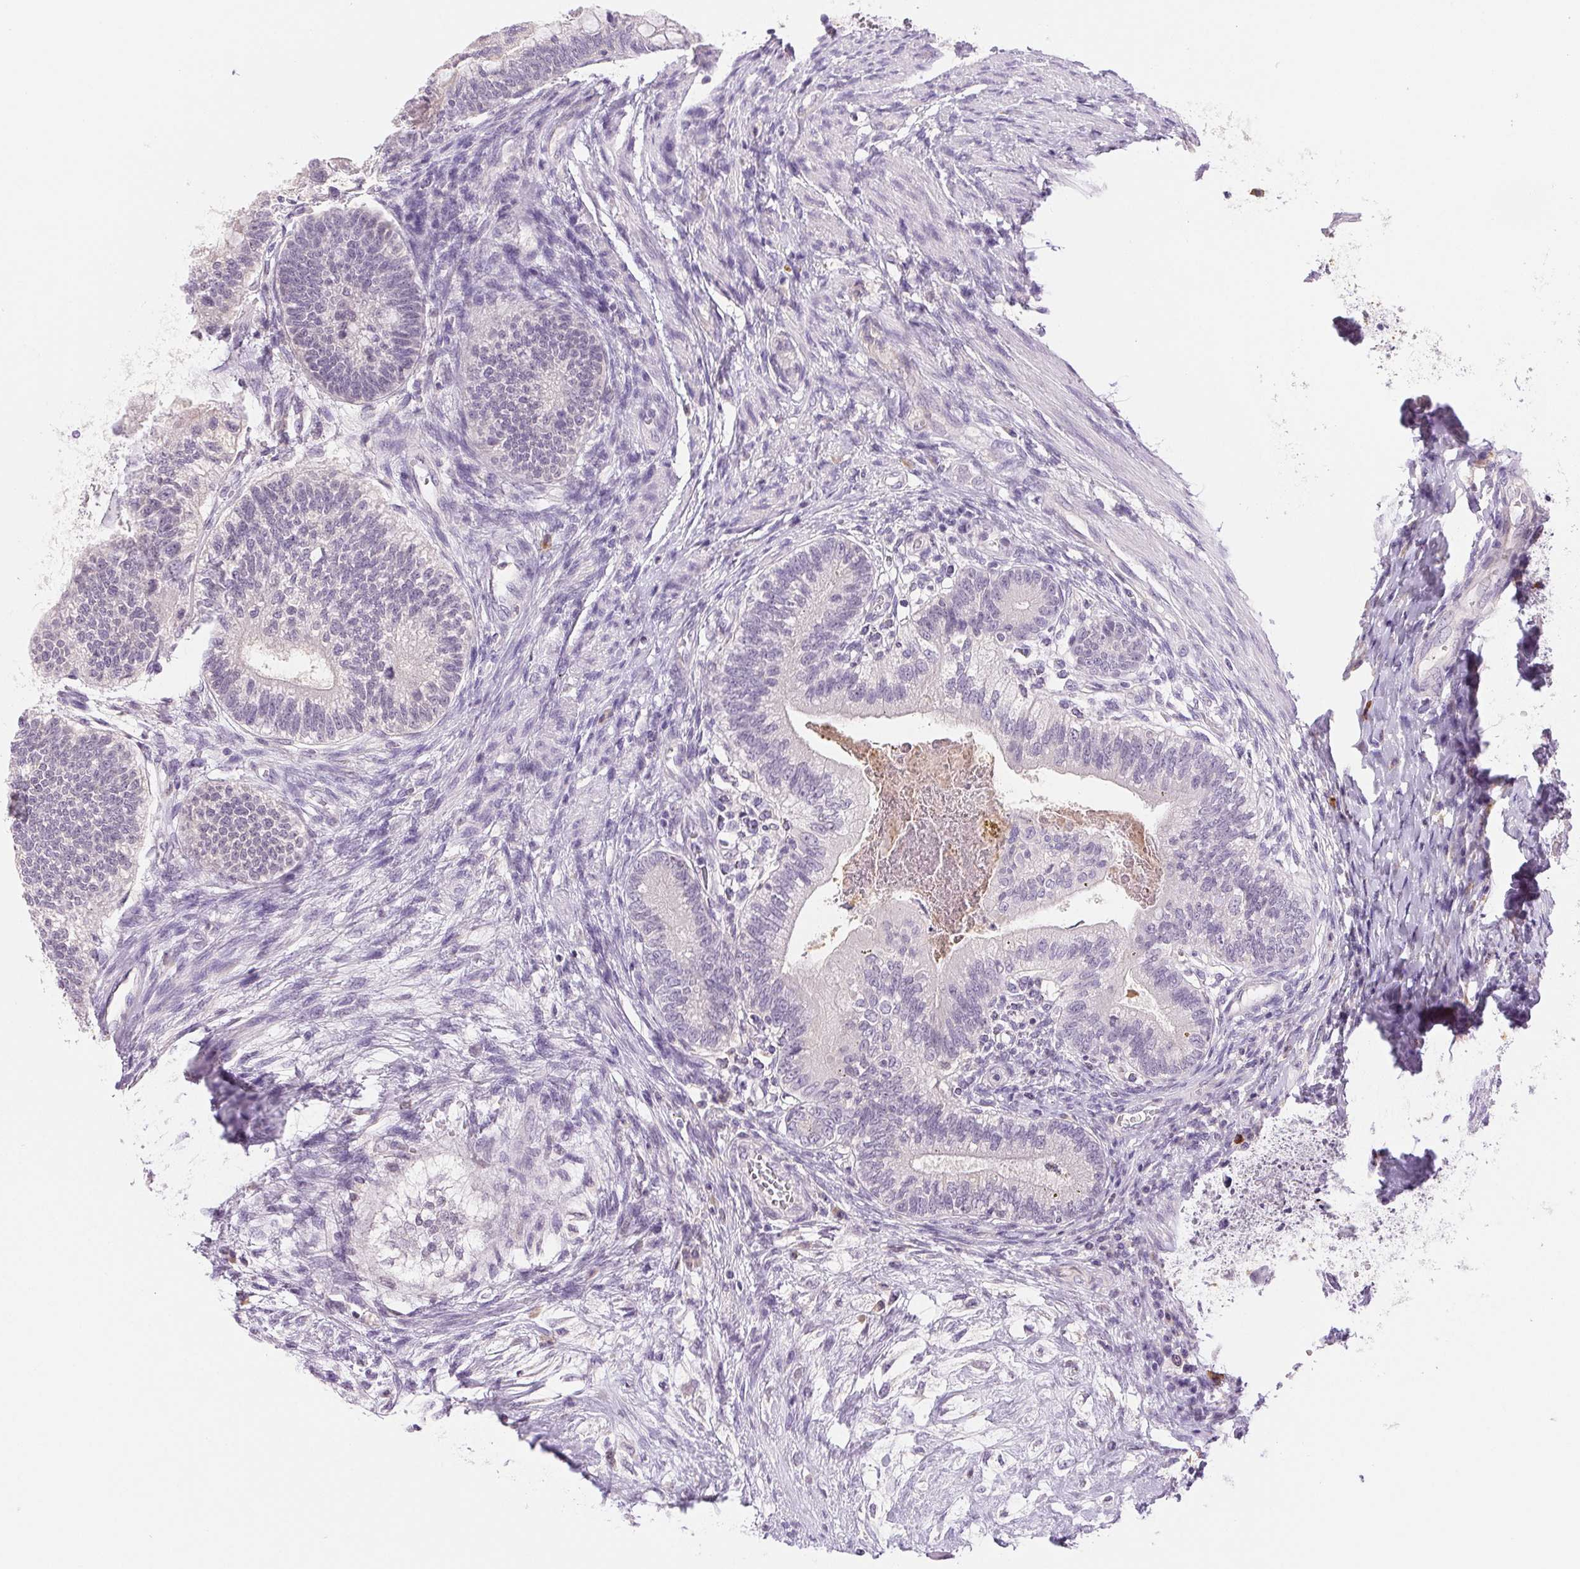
{"staining": {"intensity": "negative", "quantity": "none", "location": "none"}, "tissue": "testis cancer", "cell_type": "Tumor cells", "image_type": "cancer", "snomed": [{"axis": "morphology", "description": "Carcinoma, Embryonal, NOS"}, {"axis": "topography", "description": "Testis"}], "caption": "DAB immunohistochemical staining of human embryonal carcinoma (testis) reveals no significant positivity in tumor cells.", "gene": "IFIT1B", "patient": {"sex": "male", "age": 26}}